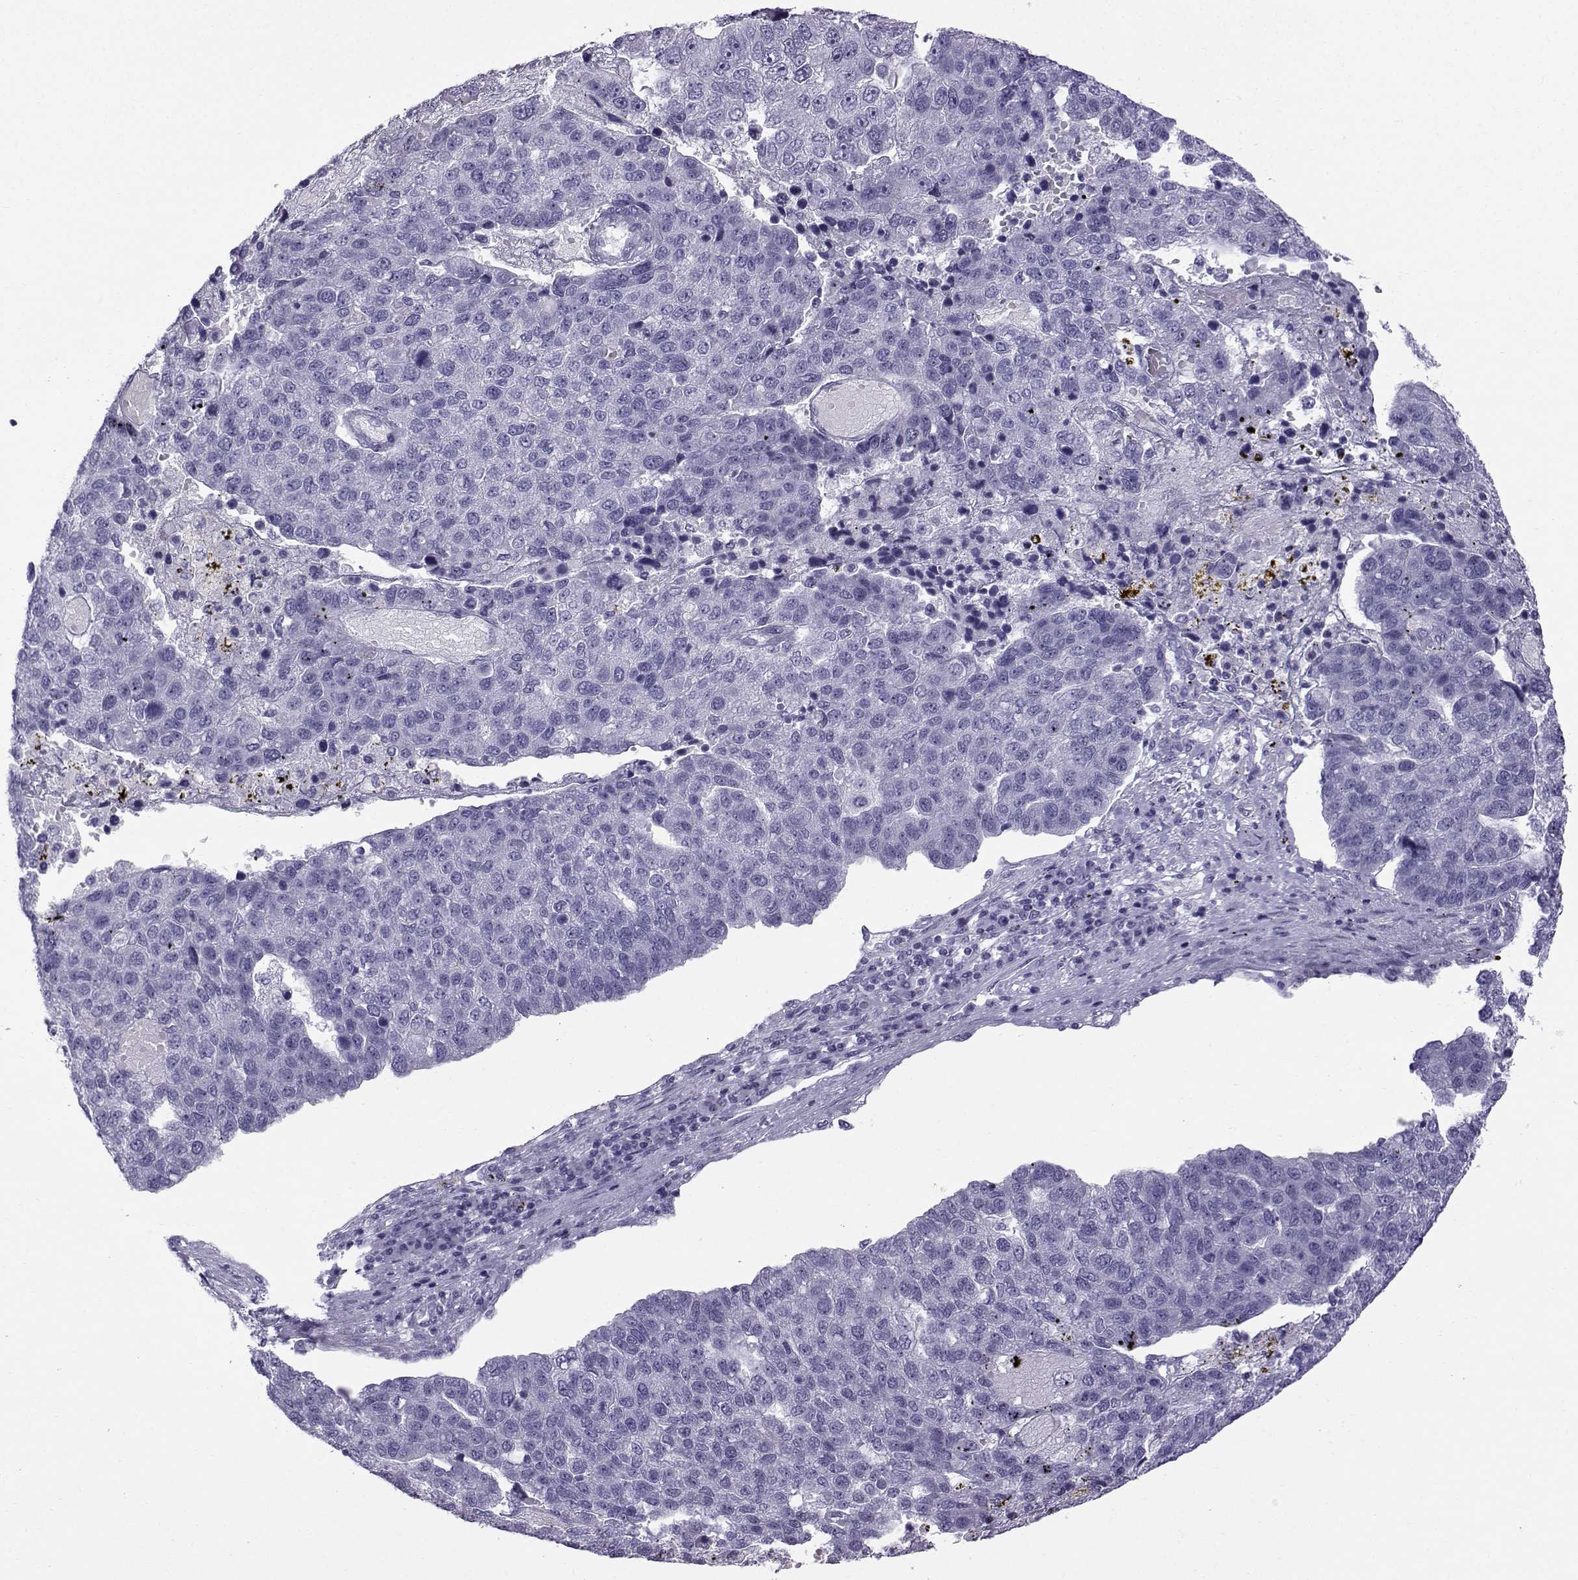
{"staining": {"intensity": "negative", "quantity": "none", "location": "none"}, "tissue": "pancreatic cancer", "cell_type": "Tumor cells", "image_type": "cancer", "snomed": [{"axis": "morphology", "description": "Adenocarcinoma, NOS"}, {"axis": "topography", "description": "Pancreas"}], "caption": "This histopathology image is of pancreatic adenocarcinoma stained with IHC to label a protein in brown with the nuclei are counter-stained blue. There is no expression in tumor cells.", "gene": "ZBTB8B", "patient": {"sex": "female", "age": 61}}